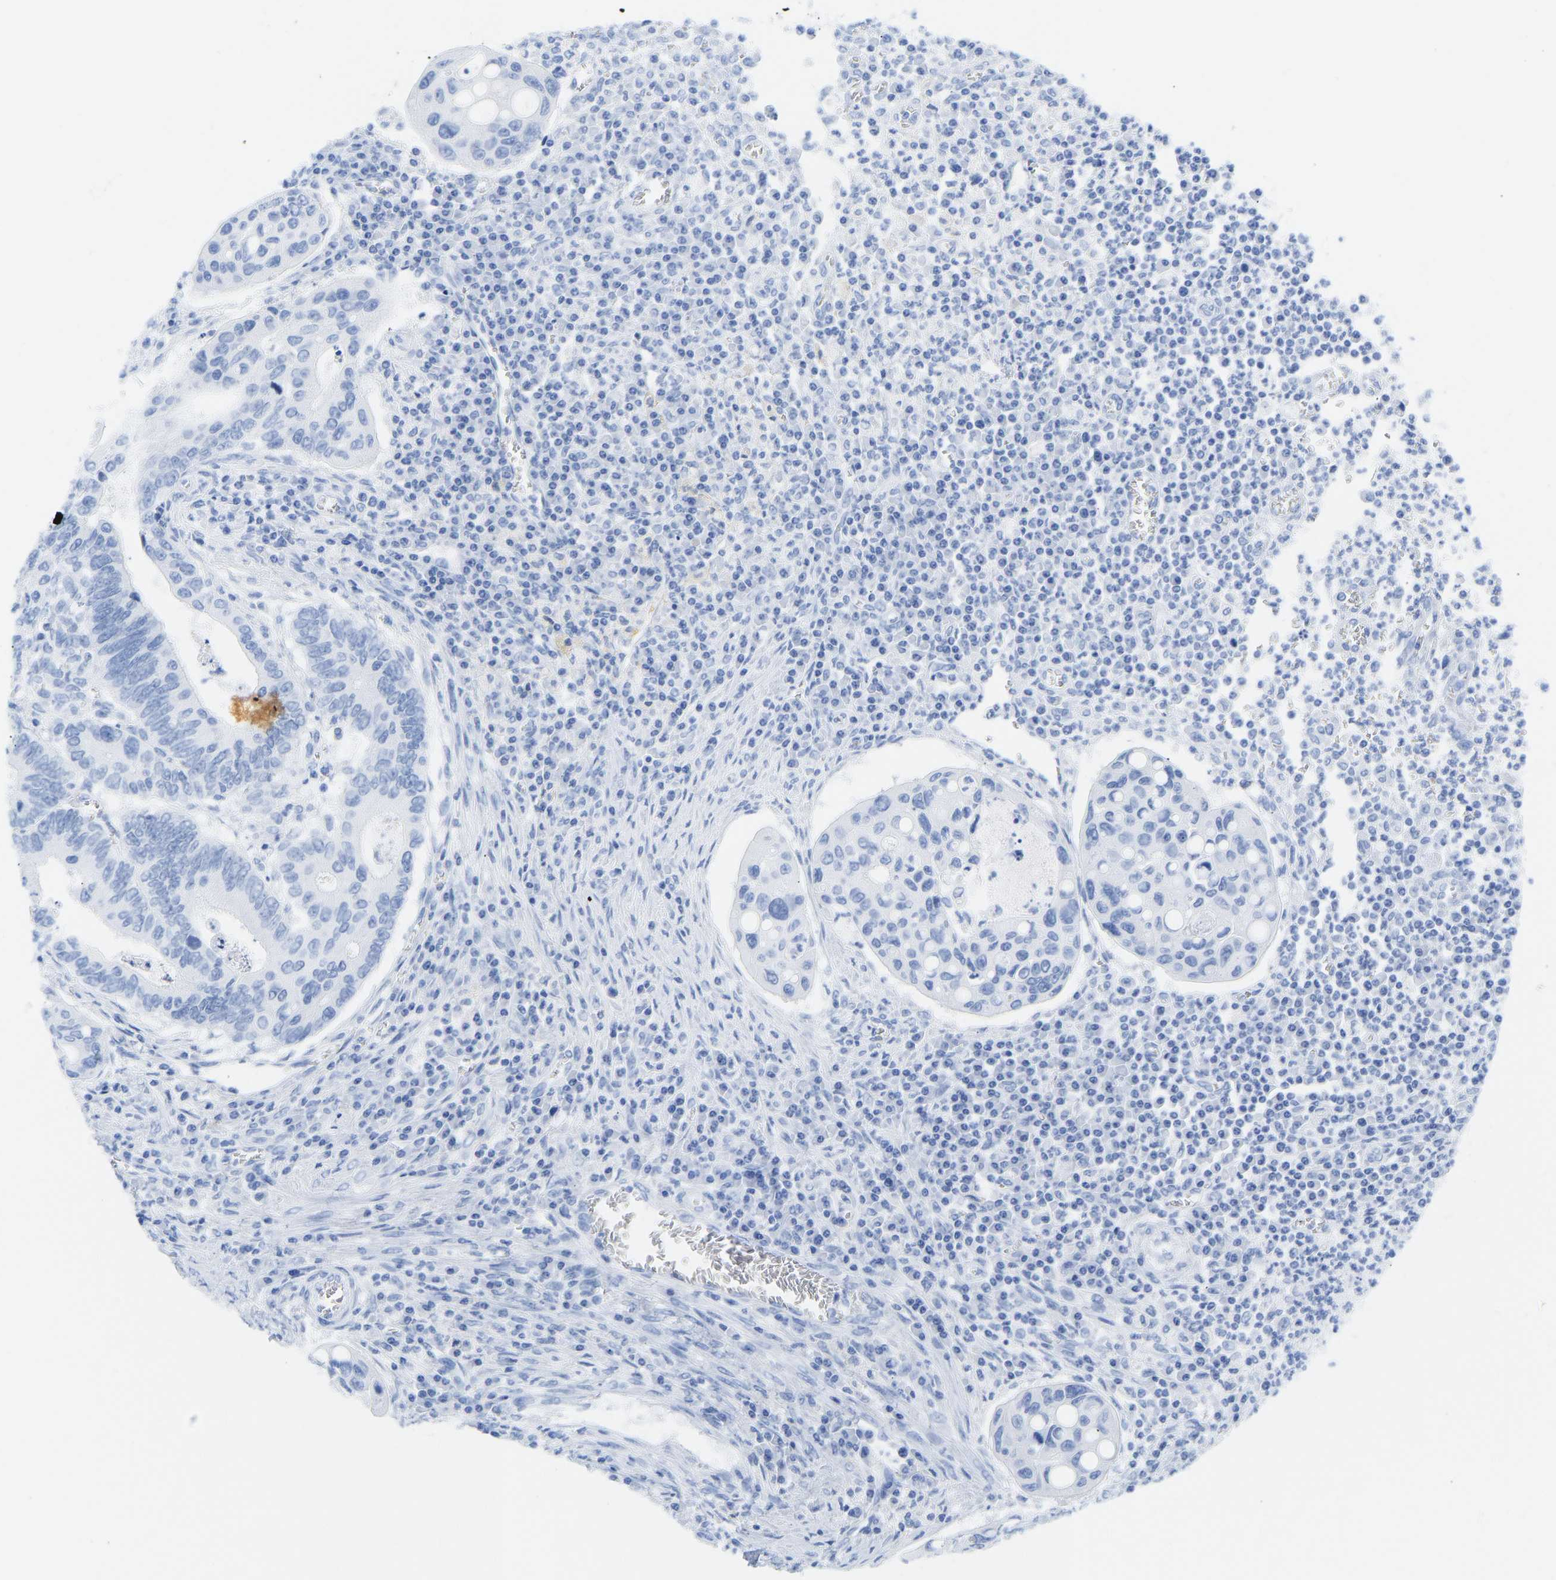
{"staining": {"intensity": "negative", "quantity": "none", "location": "none"}, "tissue": "colorectal cancer", "cell_type": "Tumor cells", "image_type": "cancer", "snomed": [{"axis": "morphology", "description": "Inflammation, NOS"}, {"axis": "morphology", "description": "Adenocarcinoma, NOS"}, {"axis": "topography", "description": "Colon"}], "caption": "Tumor cells show no significant protein positivity in adenocarcinoma (colorectal).", "gene": "ELMO2", "patient": {"sex": "male", "age": 72}}